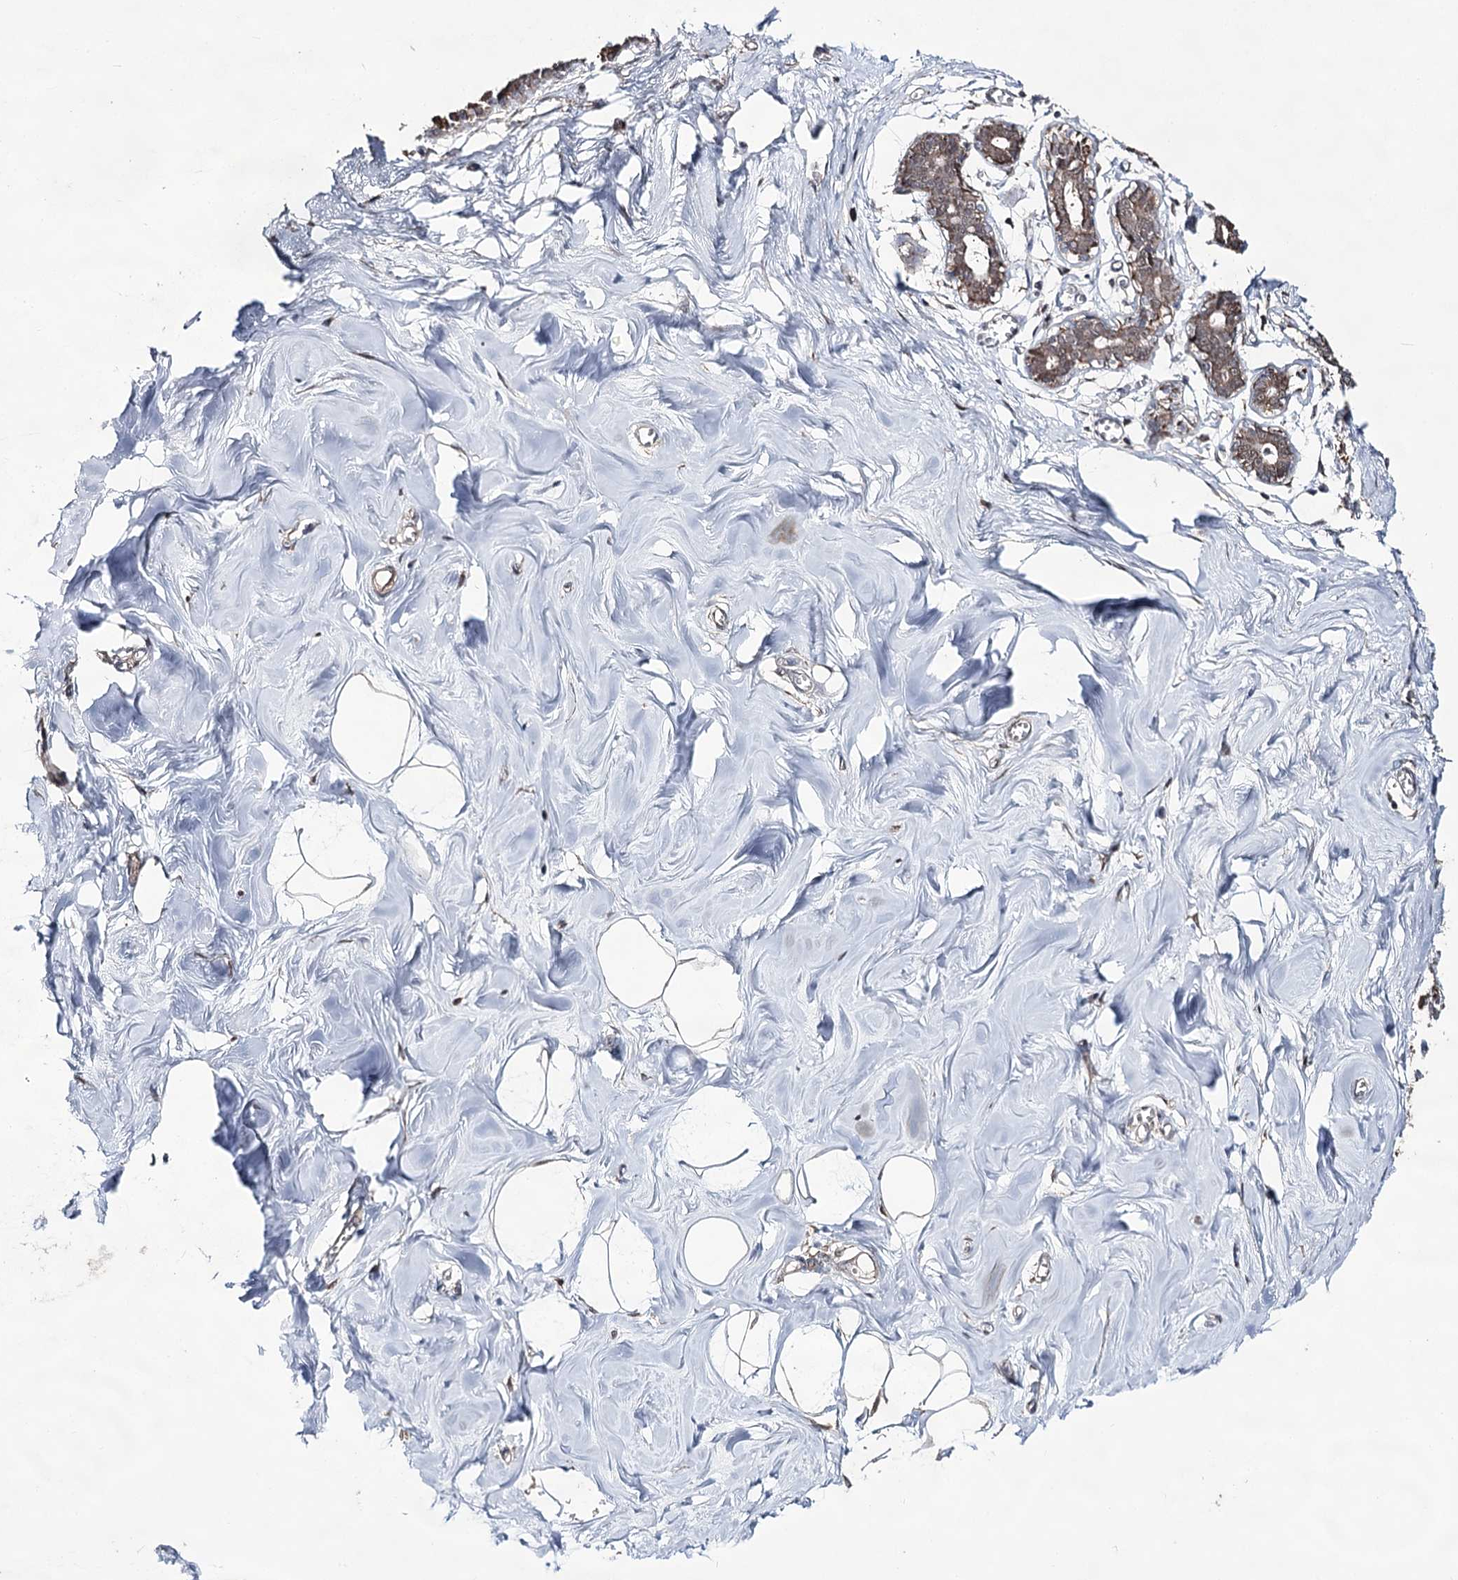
{"staining": {"intensity": "weak", "quantity": ">75%", "location": "cytoplasmic/membranous"}, "tissue": "breast", "cell_type": "Adipocytes", "image_type": "normal", "snomed": [{"axis": "morphology", "description": "Normal tissue, NOS"}, {"axis": "topography", "description": "Breast"}], "caption": "Immunohistochemistry staining of unremarkable breast, which reveals low levels of weak cytoplasmic/membranous positivity in about >75% of adipocytes indicating weak cytoplasmic/membranous protein positivity. The staining was performed using DAB (brown) for protein detection and nuclei were counterstained in hematoxylin (blue).", "gene": "ACTR6", "patient": {"sex": "female", "age": 27}}